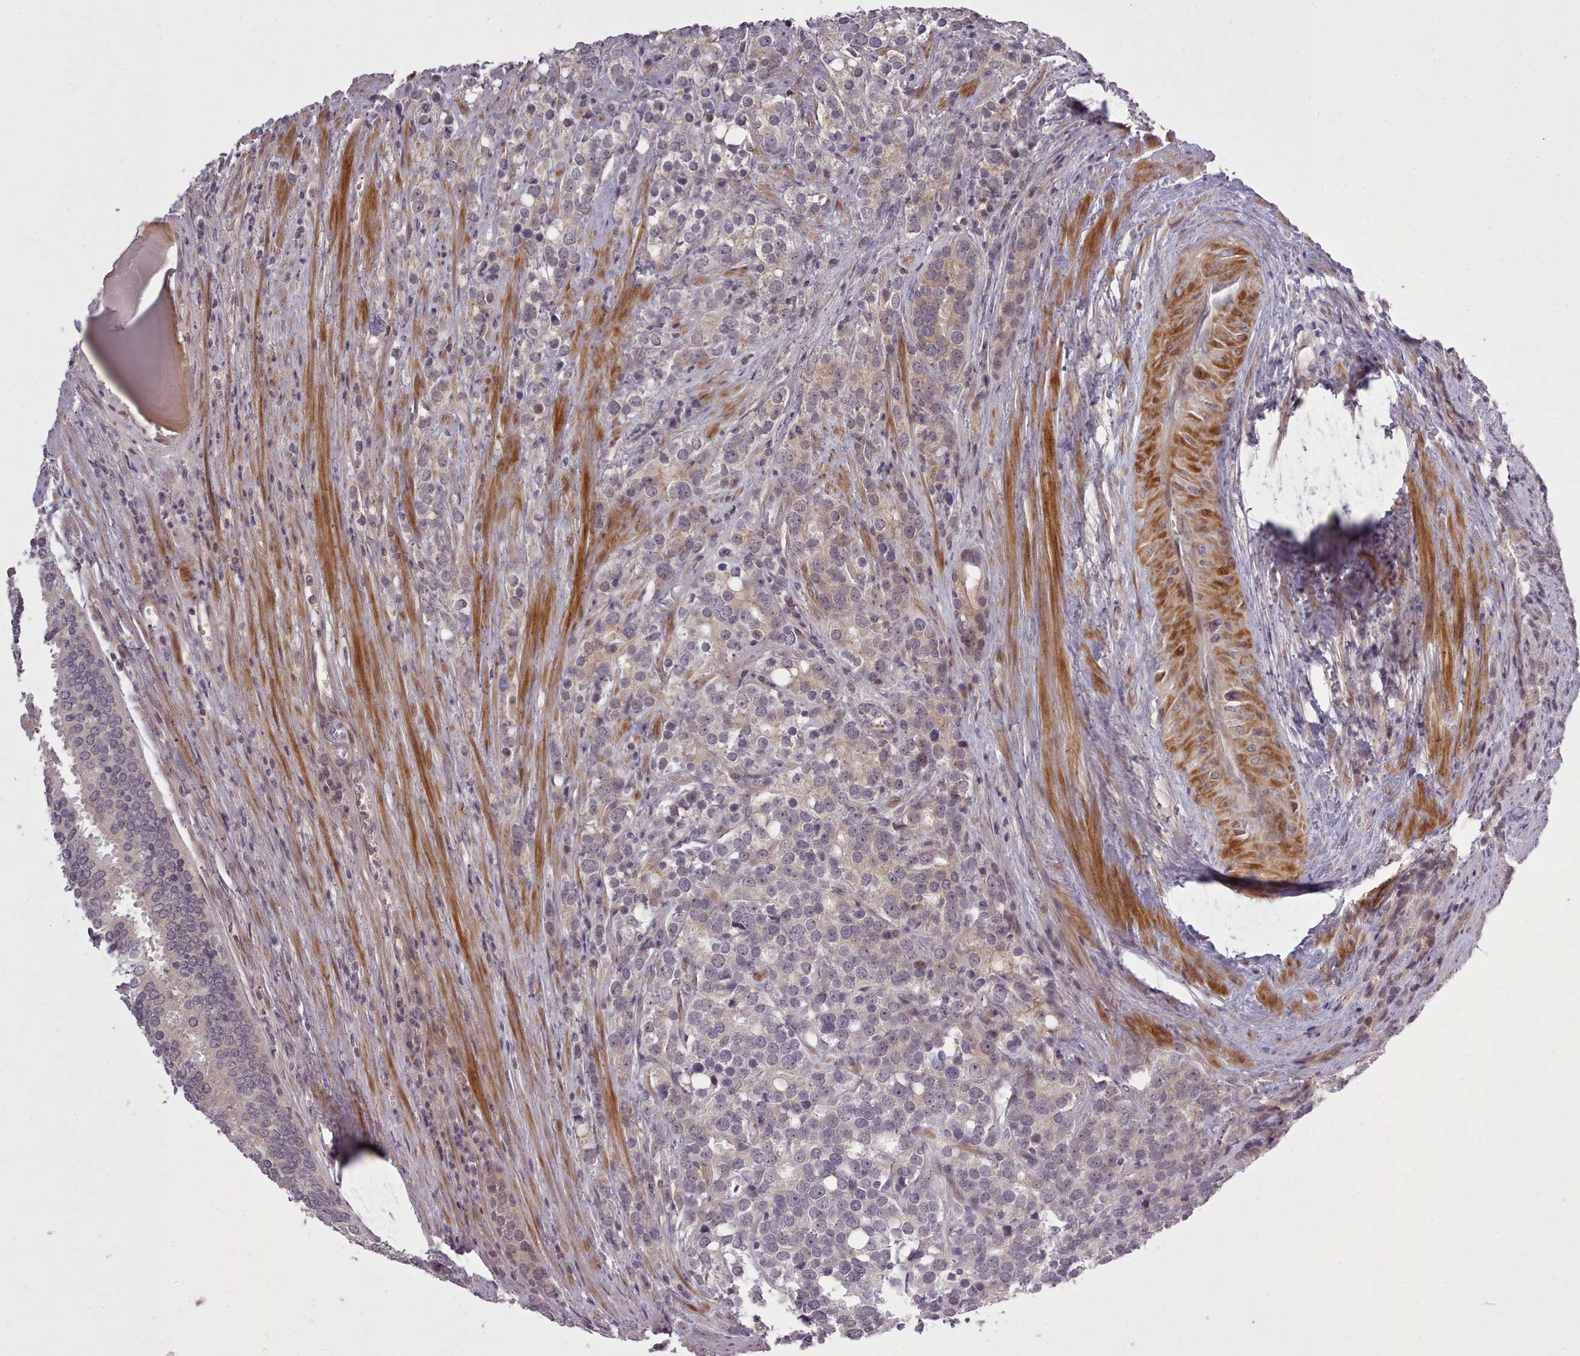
{"staining": {"intensity": "negative", "quantity": "none", "location": "none"}, "tissue": "prostate cancer", "cell_type": "Tumor cells", "image_type": "cancer", "snomed": [{"axis": "morphology", "description": "Adenocarcinoma, High grade"}, {"axis": "topography", "description": "Prostate"}], "caption": "The image displays no significant positivity in tumor cells of prostate cancer.", "gene": "LEFTY2", "patient": {"sex": "male", "age": 71}}